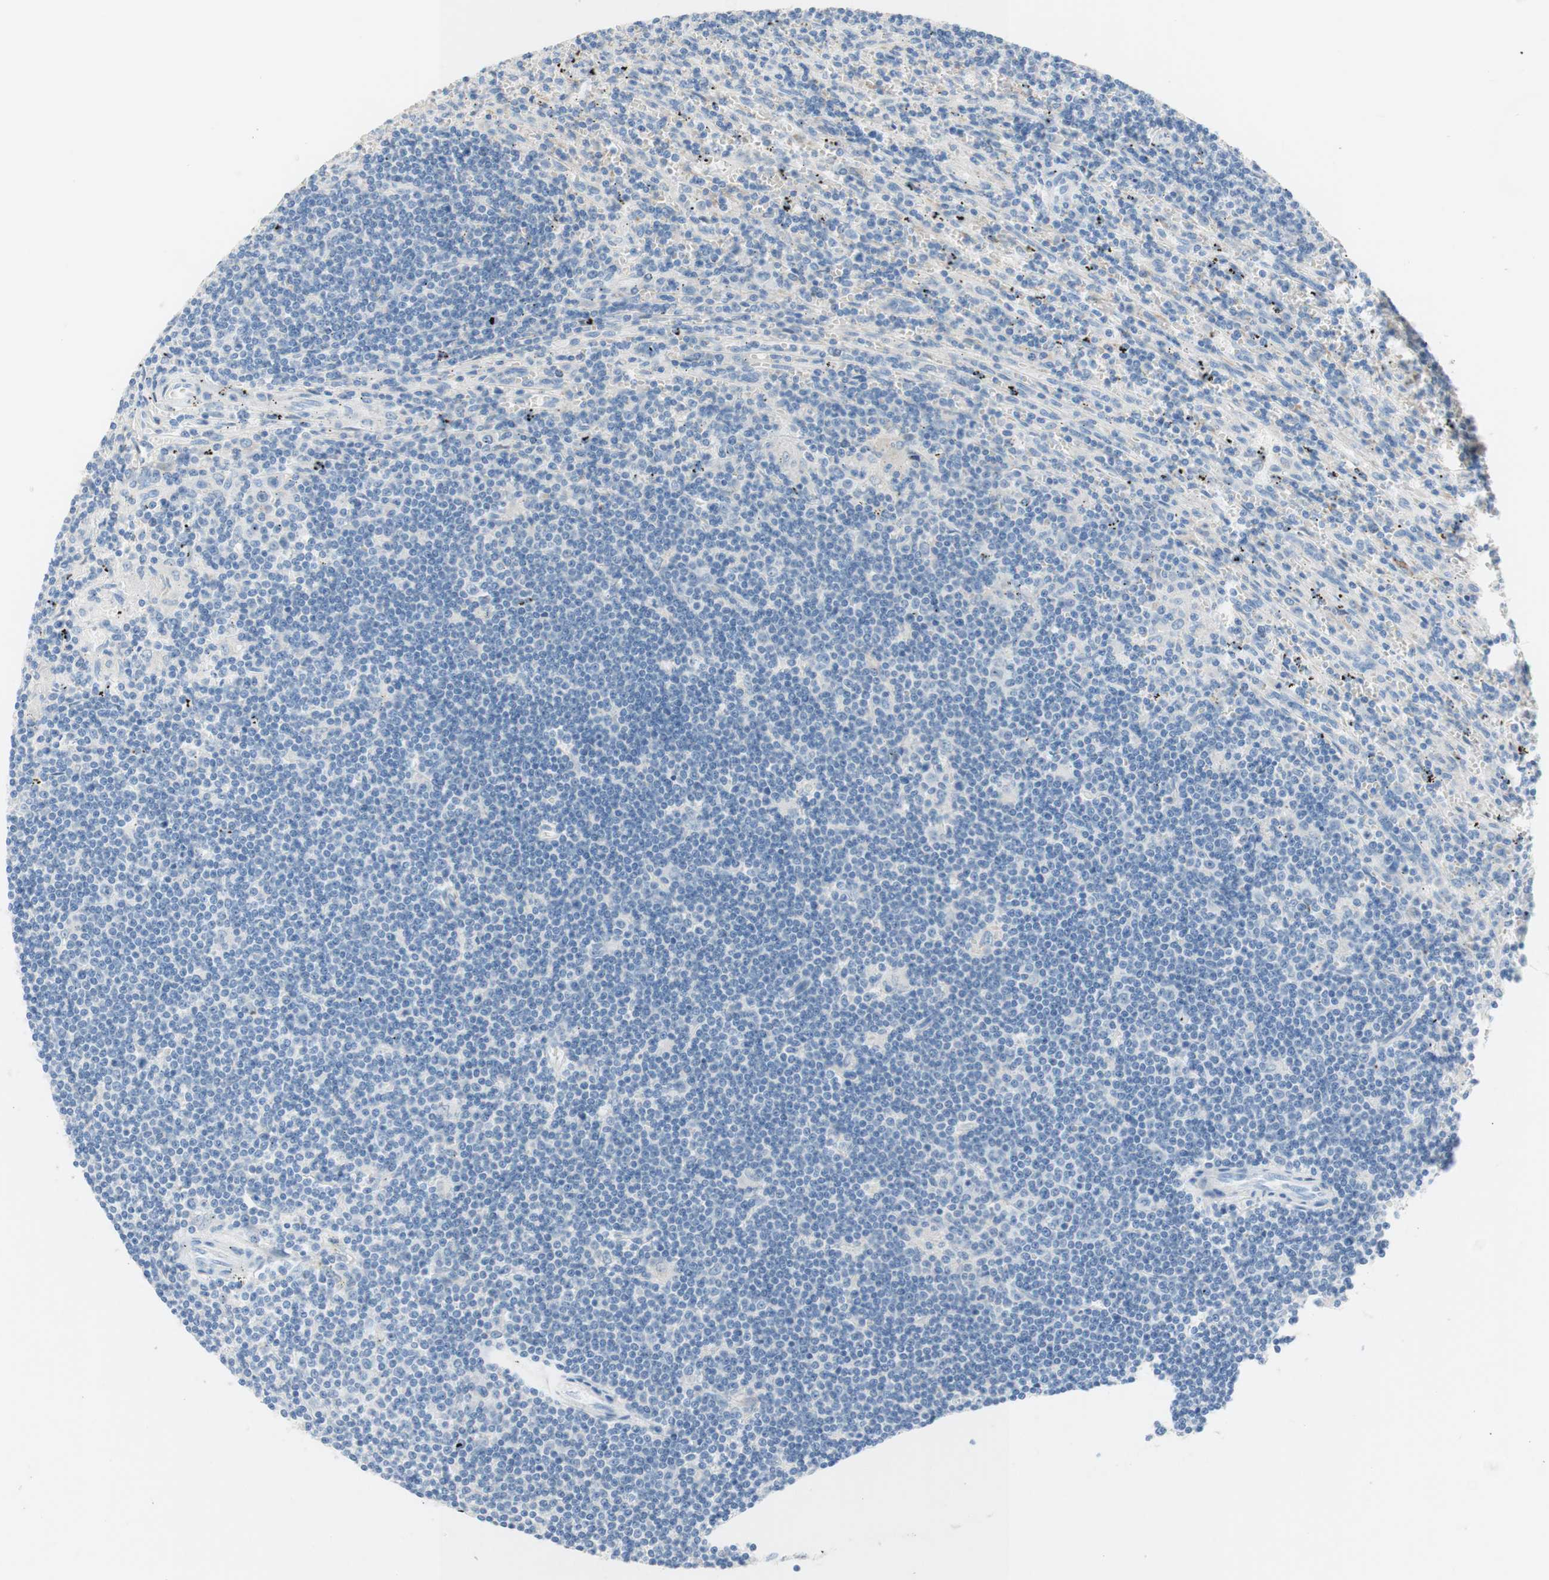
{"staining": {"intensity": "negative", "quantity": "none", "location": "none"}, "tissue": "lymphoma", "cell_type": "Tumor cells", "image_type": "cancer", "snomed": [{"axis": "morphology", "description": "Malignant lymphoma, non-Hodgkin's type, Low grade"}, {"axis": "topography", "description": "Spleen"}], "caption": "Tumor cells are negative for protein expression in human lymphoma.", "gene": "POLR2J3", "patient": {"sex": "male", "age": 76}}